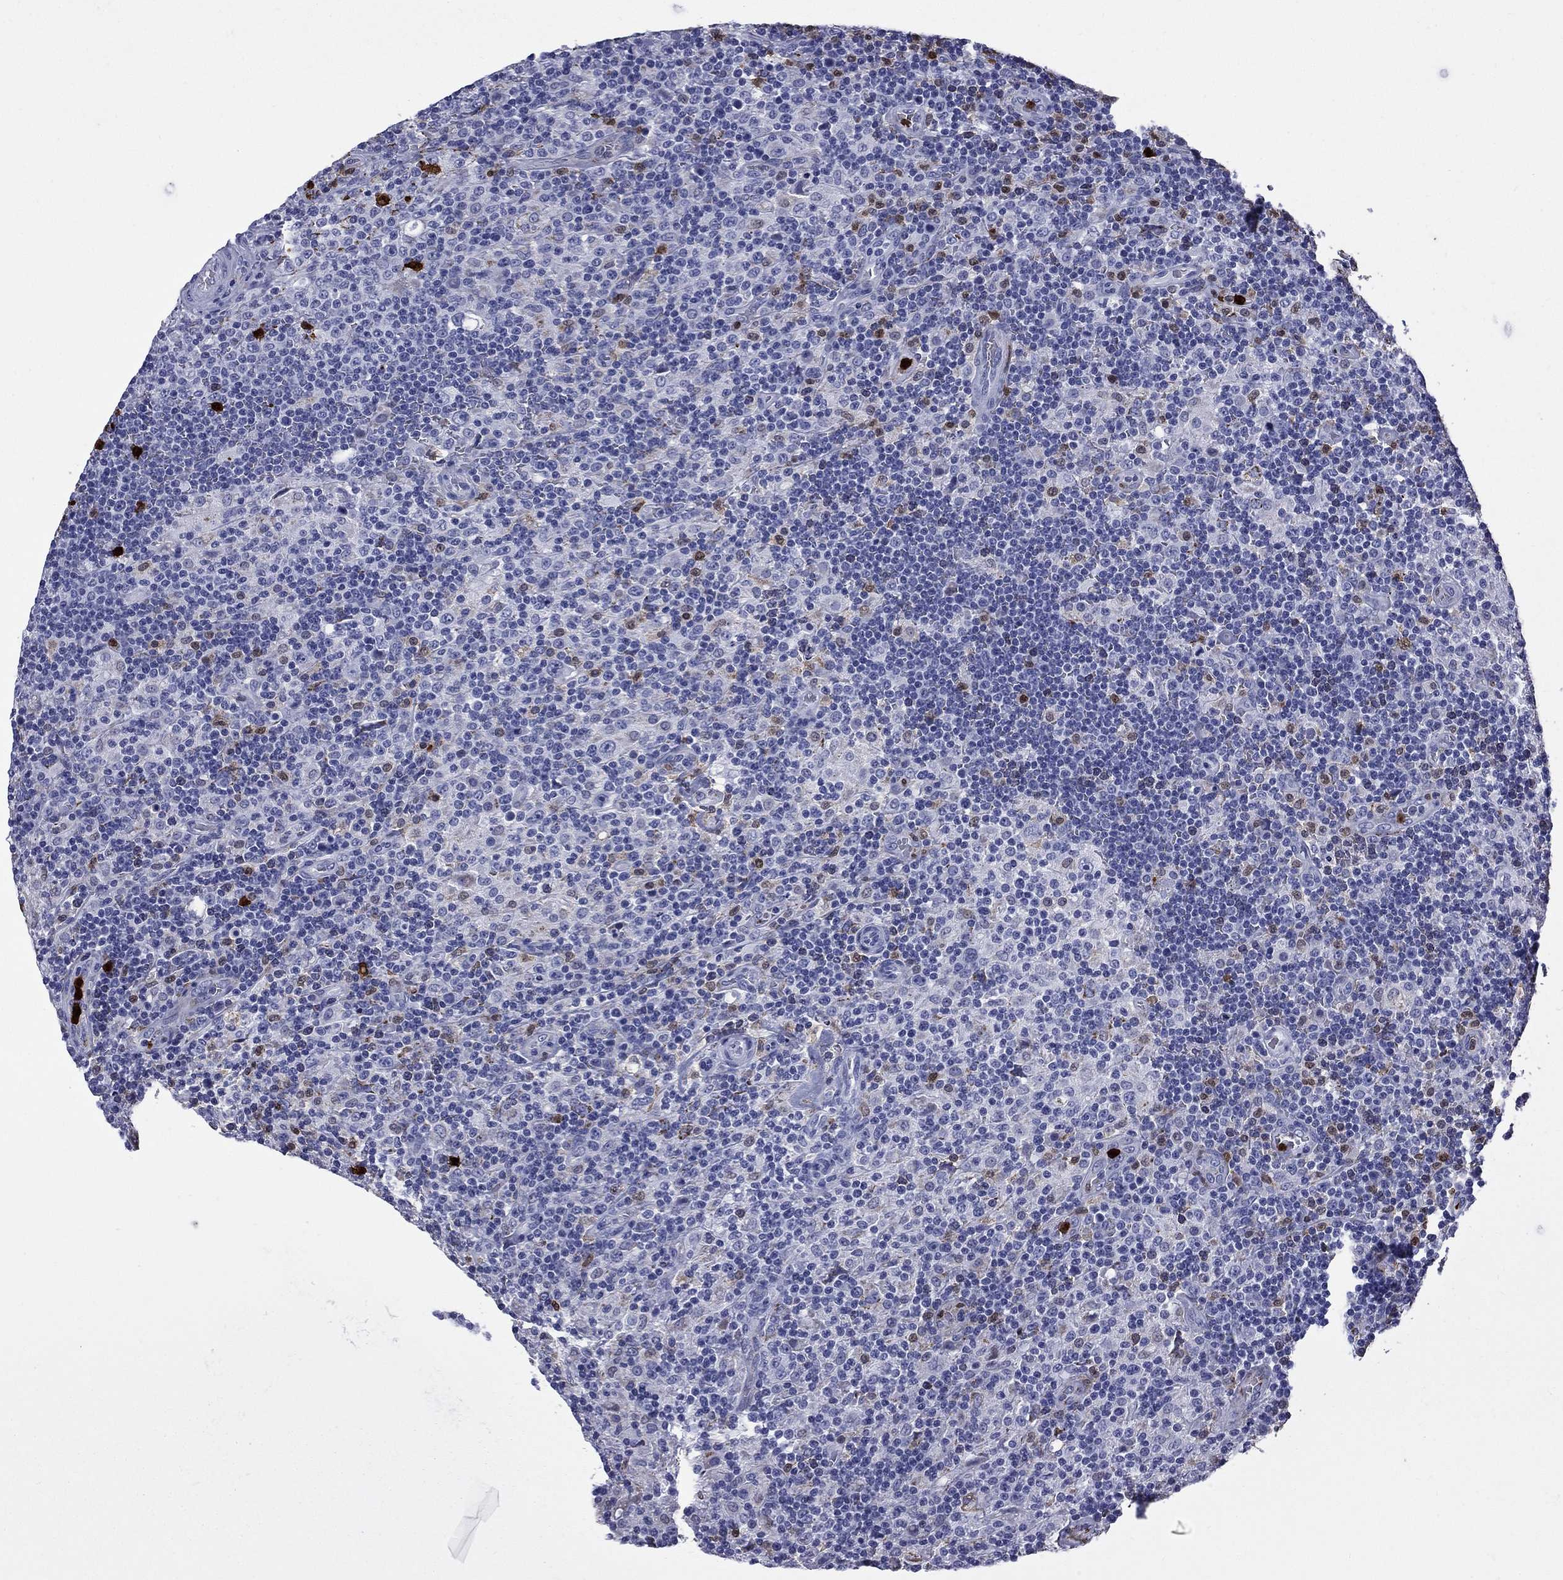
{"staining": {"intensity": "negative", "quantity": "none", "location": "none"}, "tissue": "lymphoma", "cell_type": "Tumor cells", "image_type": "cancer", "snomed": [{"axis": "morphology", "description": "Hodgkin's disease, NOS"}, {"axis": "topography", "description": "Lymph node"}], "caption": "Immunohistochemistry (IHC) of human lymphoma exhibits no staining in tumor cells.", "gene": "TRIM29", "patient": {"sex": "male", "age": 70}}